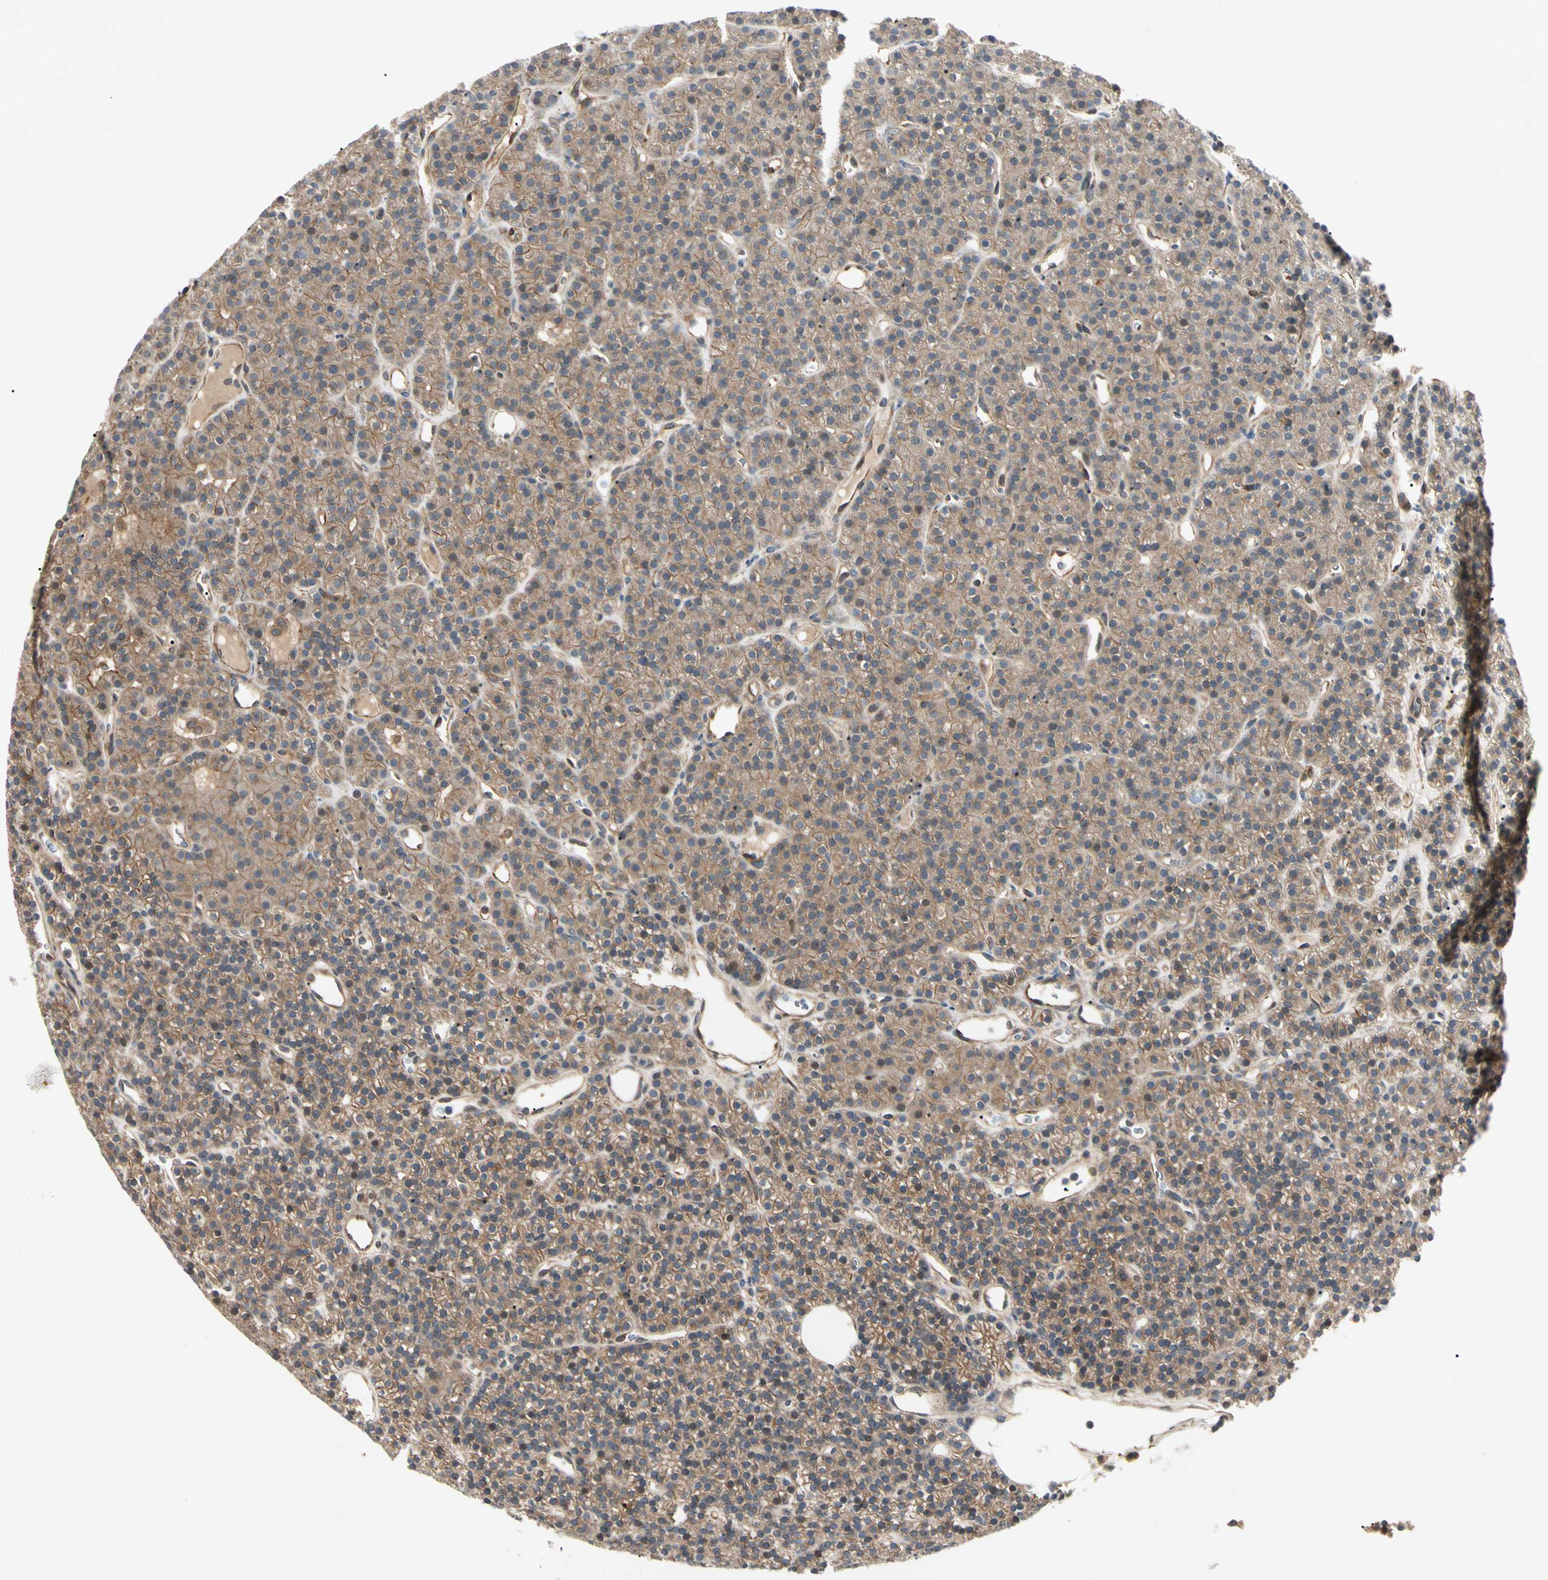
{"staining": {"intensity": "moderate", "quantity": ">75%", "location": "cytoplasmic/membranous"}, "tissue": "parathyroid gland", "cell_type": "Glandular cells", "image_type": "normal", "snomed": [{"axis": "morphology", "description": "Normal tissue, NOS"}, {"axis": "morphology", "description": "Hyperplasia, NOS"}, {"axis": "topography", "description": "Parathyroid gland"}], "caption": "A brown stain labels moderate cytoplasmic/membranous positivity of a protein in glandular cells of benign parathyroid gland.", "gene": "F2R", "patient": {"sex": "male", "age": 44}}